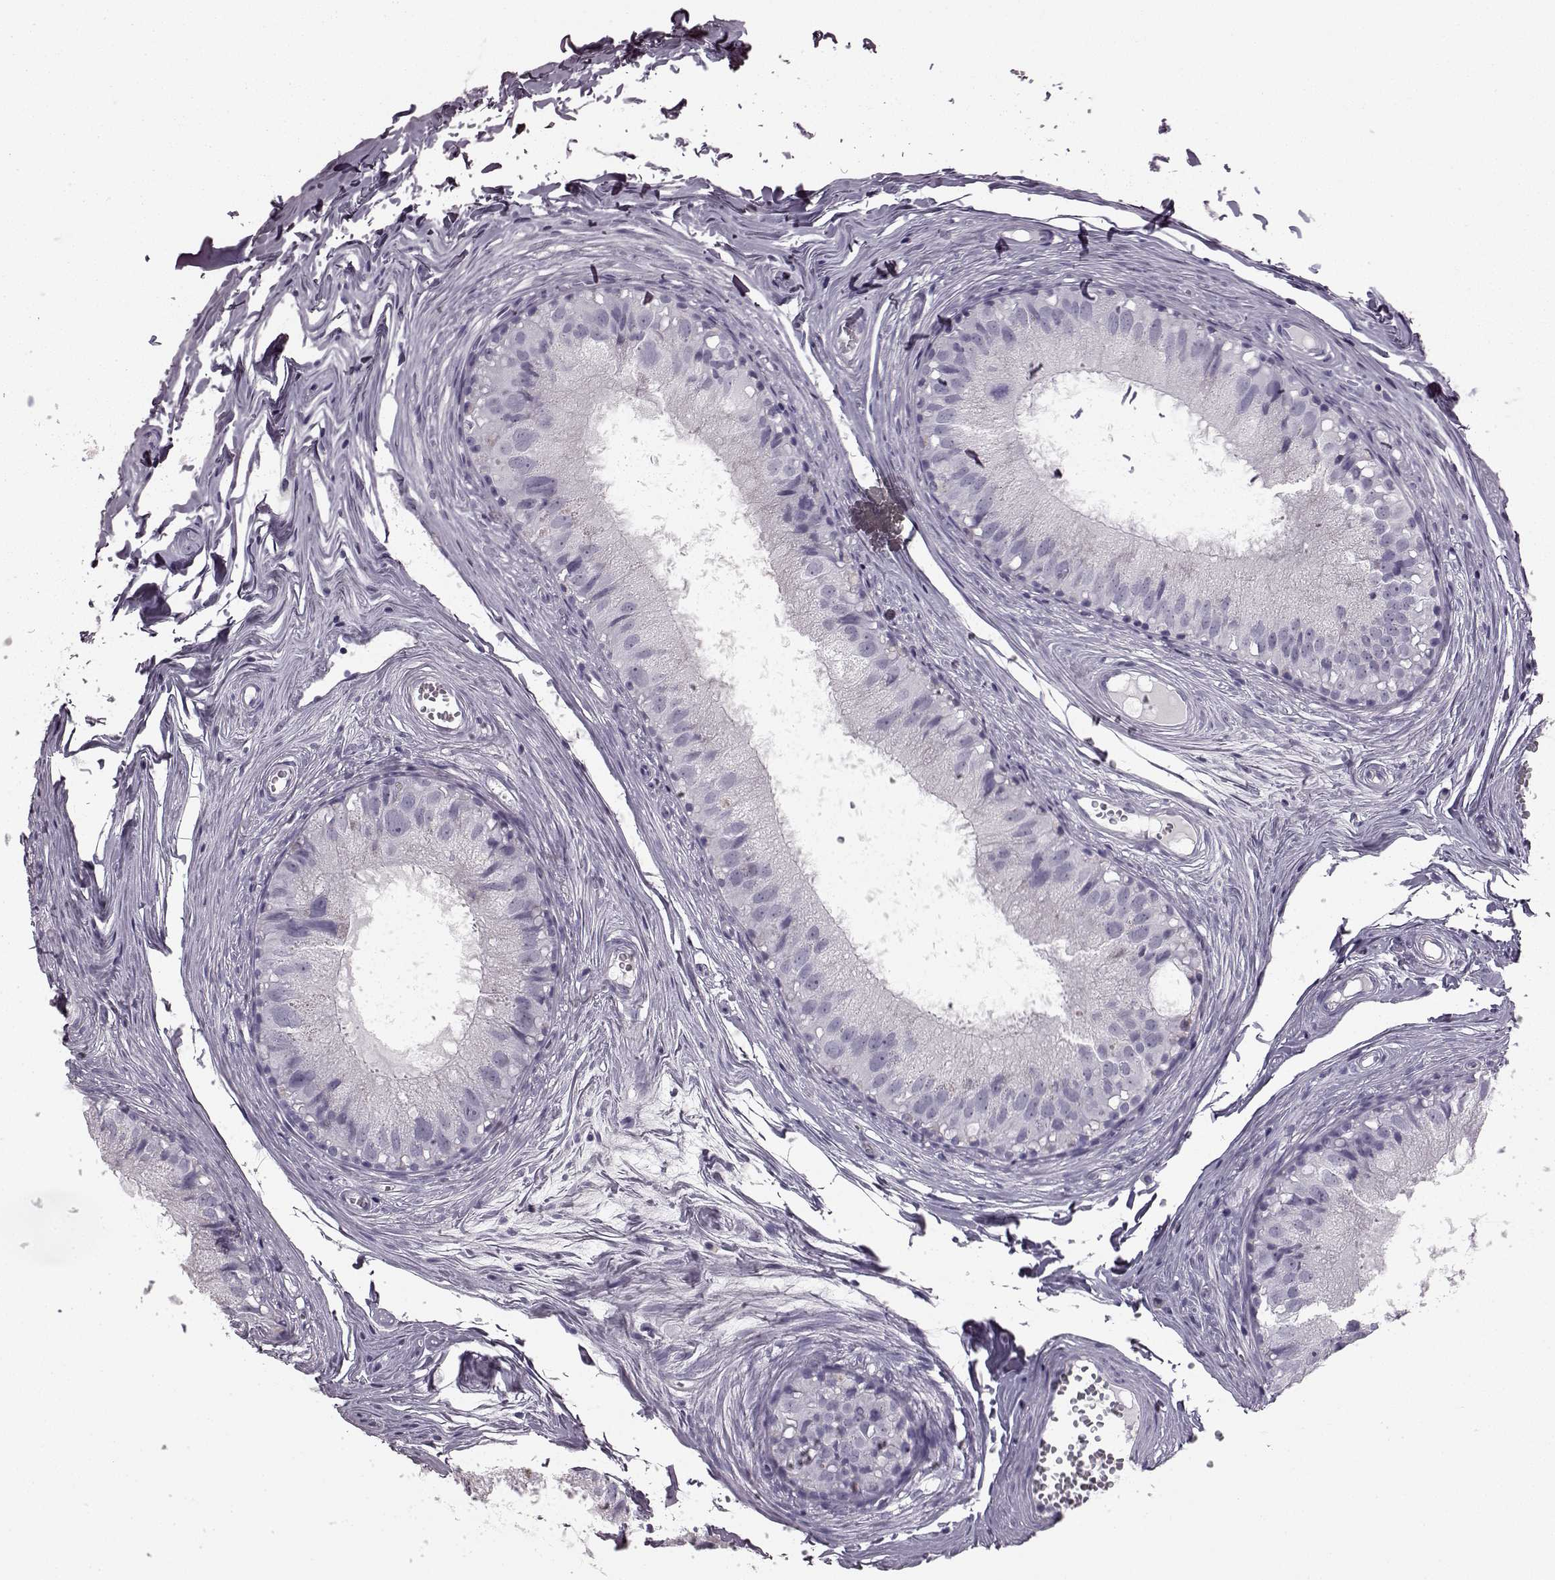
{"staining": {"intensity": "negative", "quantity": "none", "location": "none"}, "tissue": "epididymis", "cell_type": "Glandular cells", "image_type": "normal", "snomed": [{"axis": "morphology", "description": "Normal tissue, NOS"}, {"axis": "topography", "description": "Epididymis"}], "caption": "IHC of unremarkable human epididymis exhibits no positivity in glandular cells.", "gene": "AIPL1", "patient": {"sex": "male", "age": 45}}